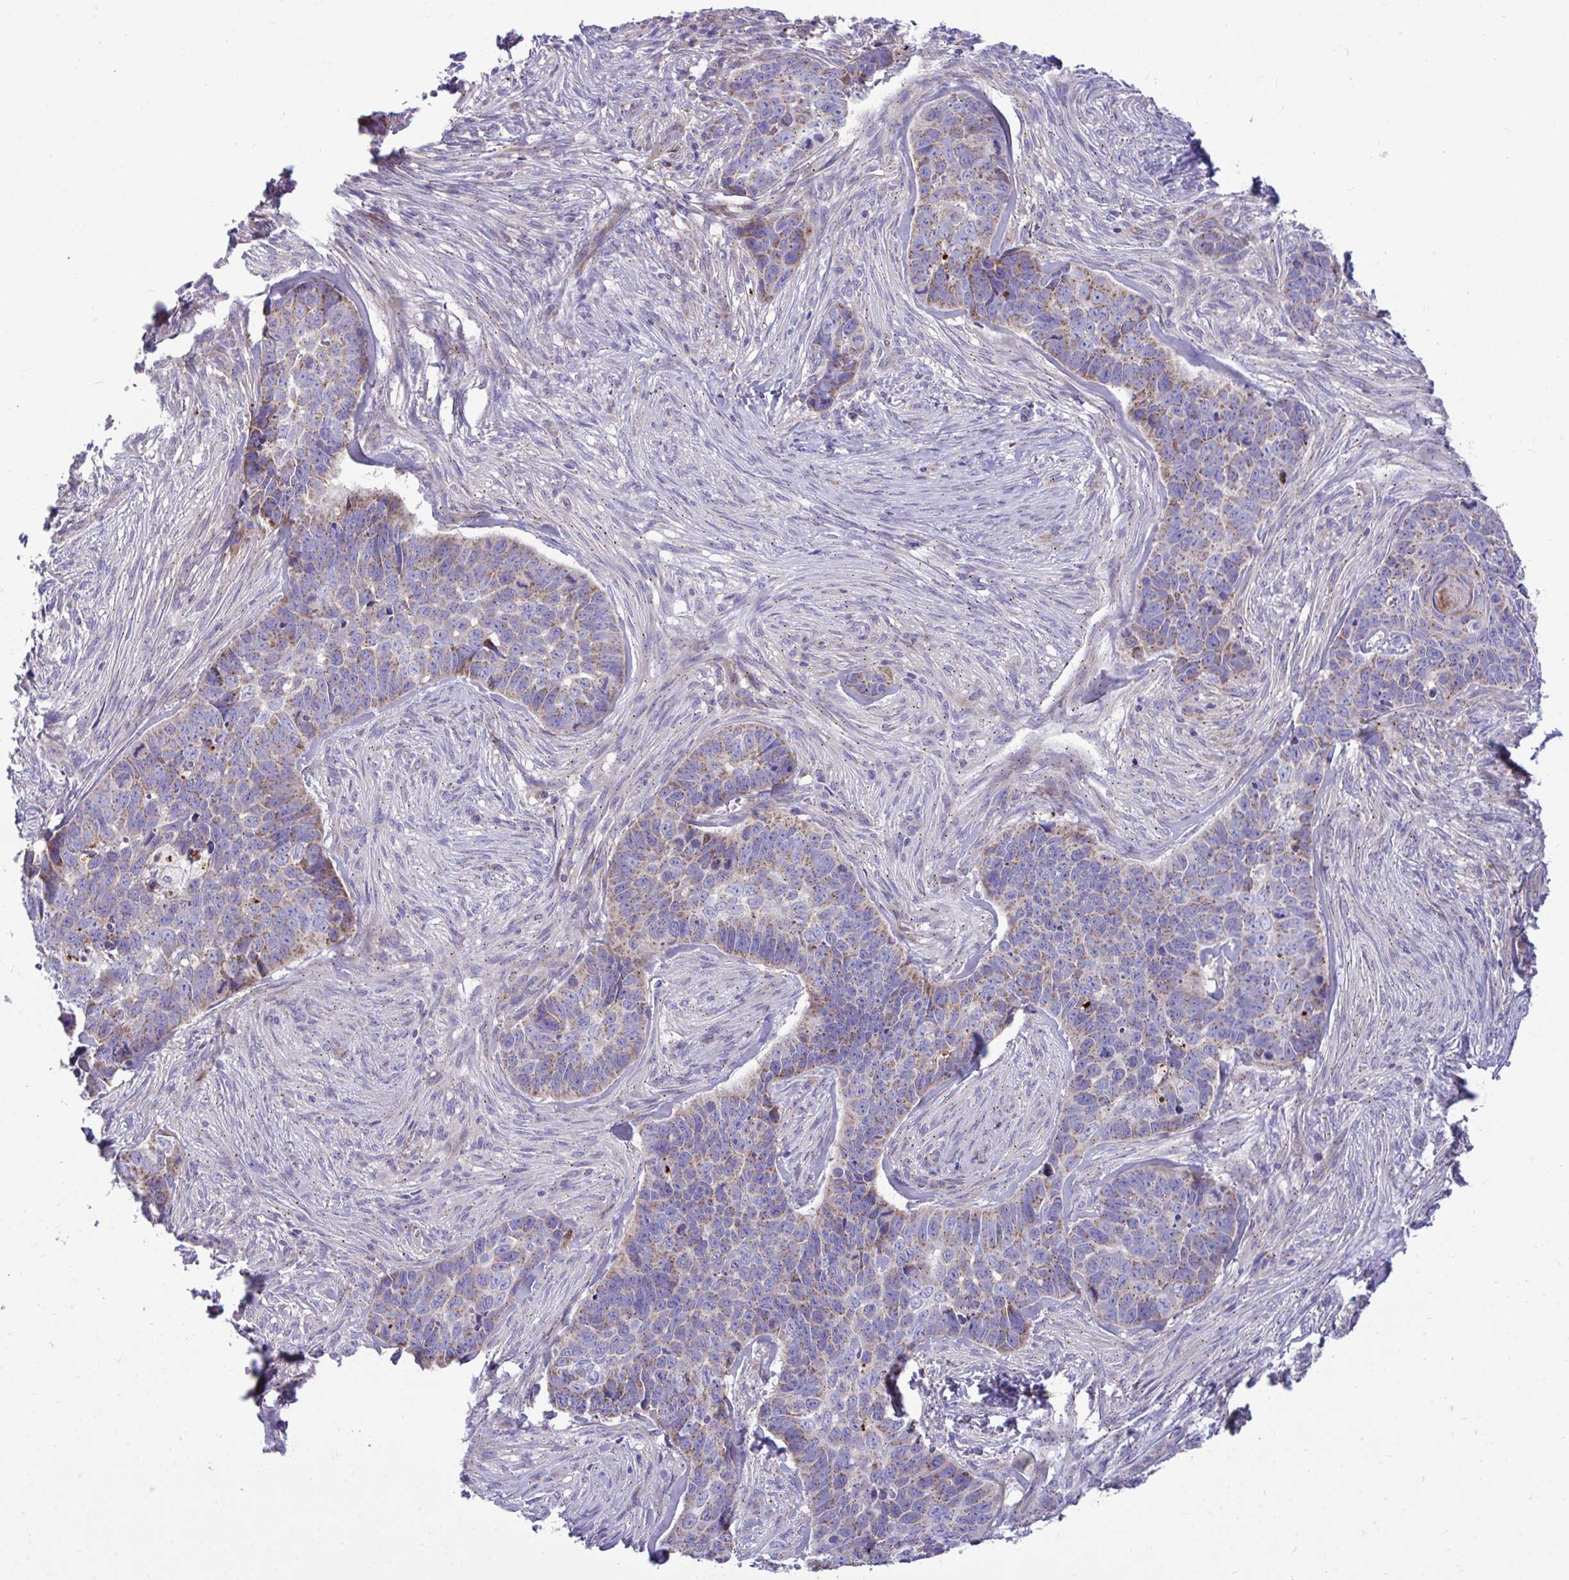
{"staining": {"intensity": "weak", "quantity": "25%-75%", "location": "cytoplasmic/membranous"}, "tissue": "skin cancer", "cell_type": "Tumor cells", "image_type": "cancer", "snomed": [{"axis": "morphology", "description": "Basal cell carcinoma"}, {"axis": "topography", "description": "Skin"}], "caption": "A low amount of weak cytoplasmic/membranous expression is present in about 25%-75% of tumor cells in basal cell carcinoma (skin) tissue.", "gene": "MRPS16", "patient": {"sex": "female", "age": 82}}